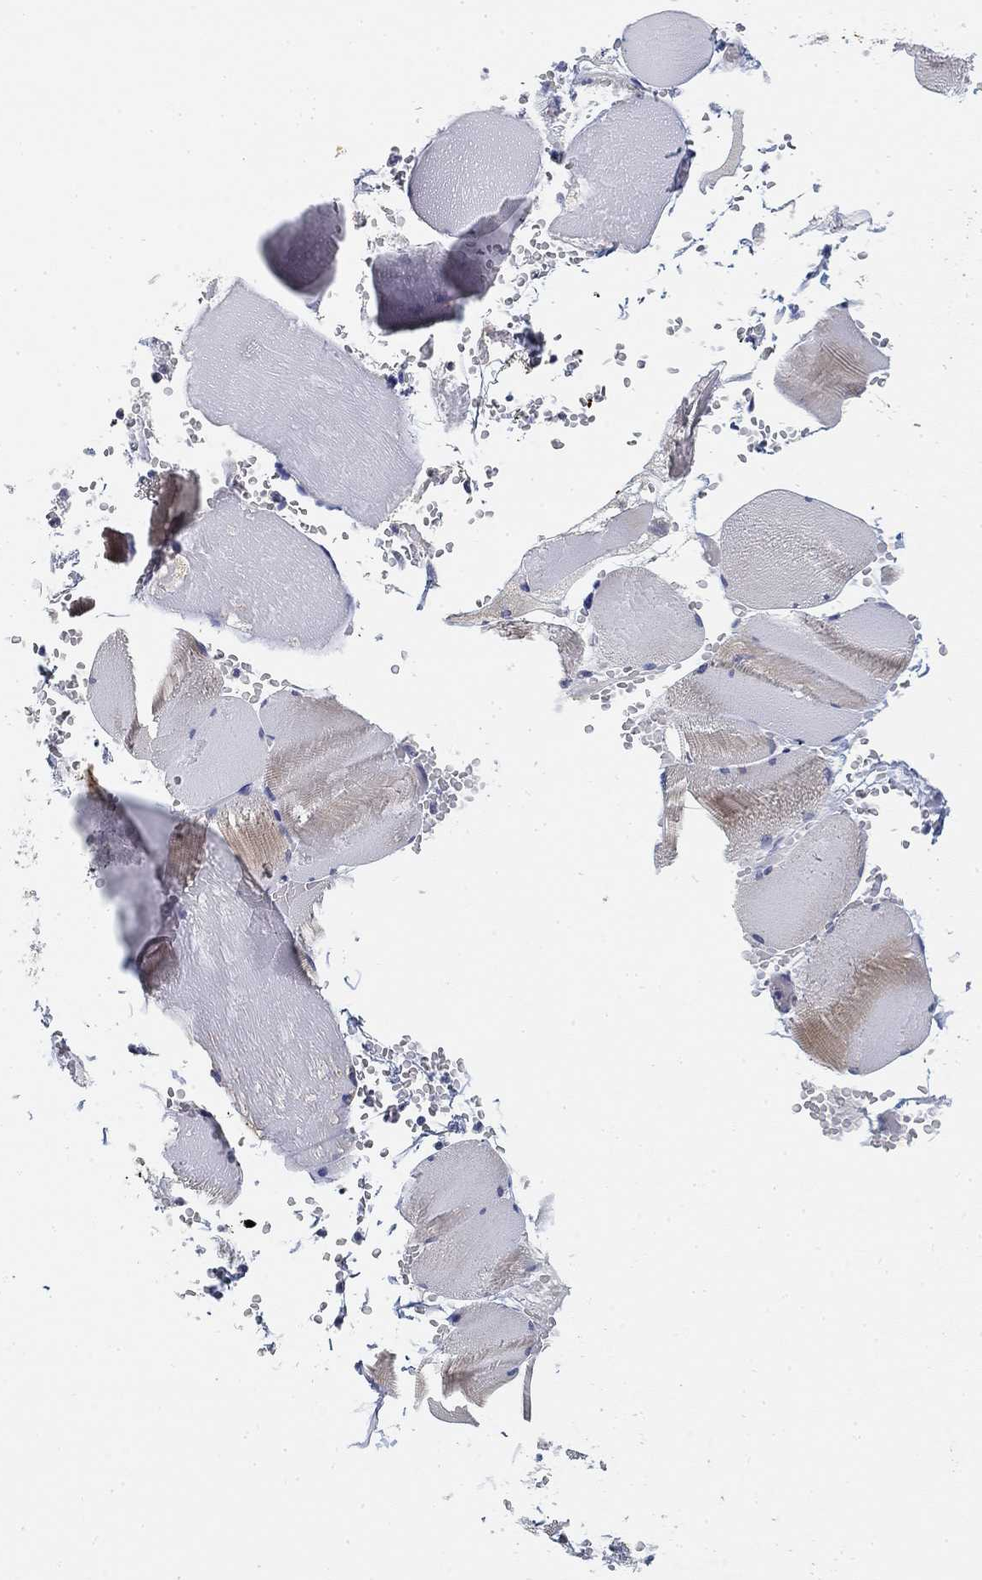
{"staining": {"intensity": "weak", "quantity": "<25%", "location": "cytoplasmic/membranous"}, "tissue": "skeletal muscle", "cell_type": "Myocytes", "image_type": "normal", "snomed": [{"axis": "morphology", "description": "Normal tissue, NOS"}, {"axis": "topography", "description": "Skeletal muscle"}], "caption": "An immunohistochemistry micrograph of normal skeletal muscle is shown. There is no staining in myocytes of skeletal muscle. (IHC, brightfield microscopy, high magnification).", "gene": "SLC2A5", "patient": {"sex": "male", "age": 56}}